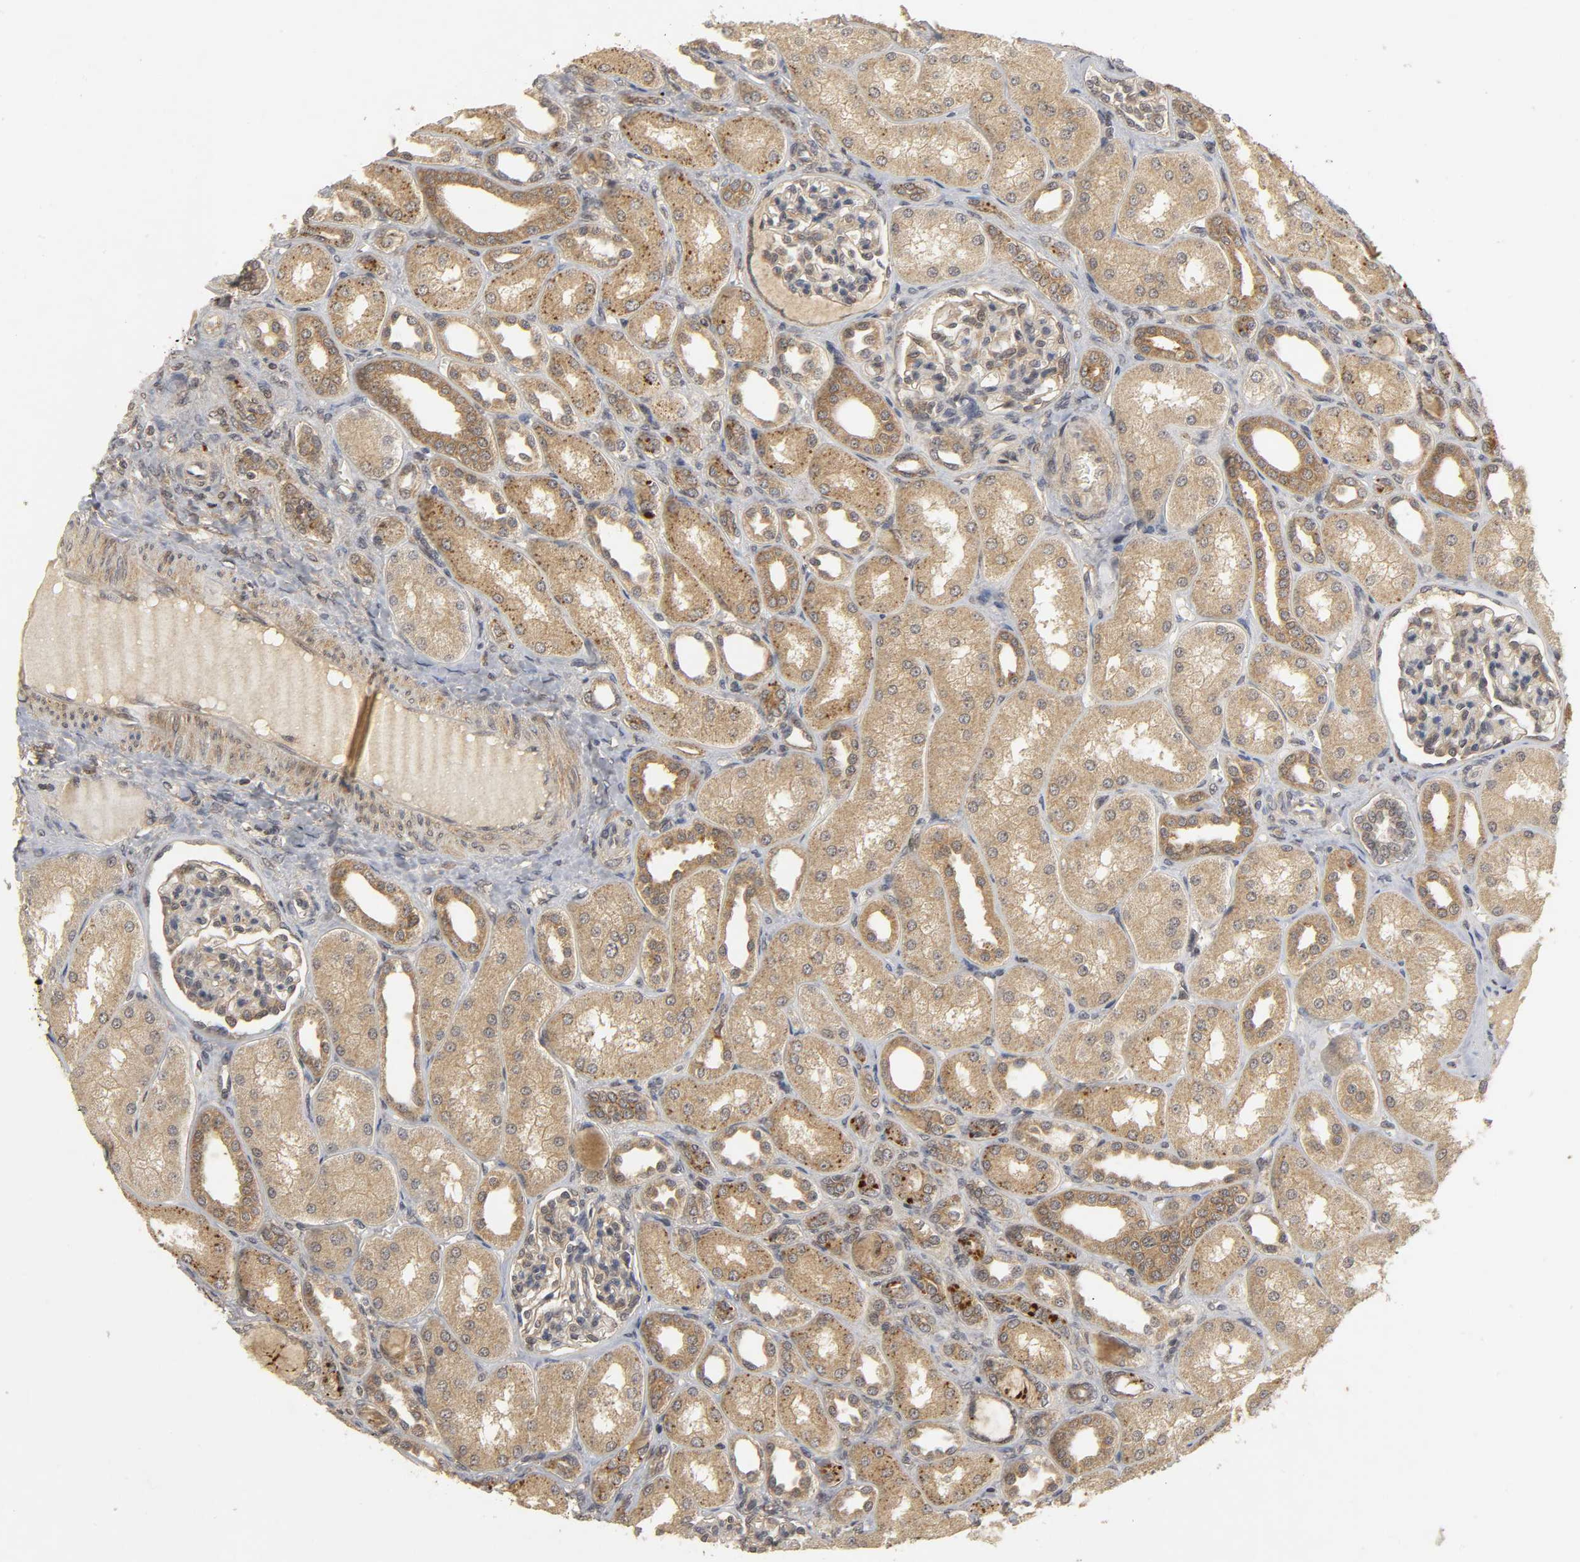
{"staining": {"intensity": "weak", "quantity": "25%-75%", "location": "cytoplasmic/membranous"}, "tissue": "kidney", "cell_type": "Cells in glomeruli", "image_type": "normal", "snomed": [{"axis": "morphology", "description": "Normal tissue, NOS"}, {"axis": "topography", "description": "Kidney"}], "caption": "Immunohistochemical staining of unremarkable kidney reveals low levels of weak cytoplasmic/membranous positivity in about 25%-75% of cells in glomeruli.", "gene": "TRAF6", "patient": {"sex": "male", "age": 7}}